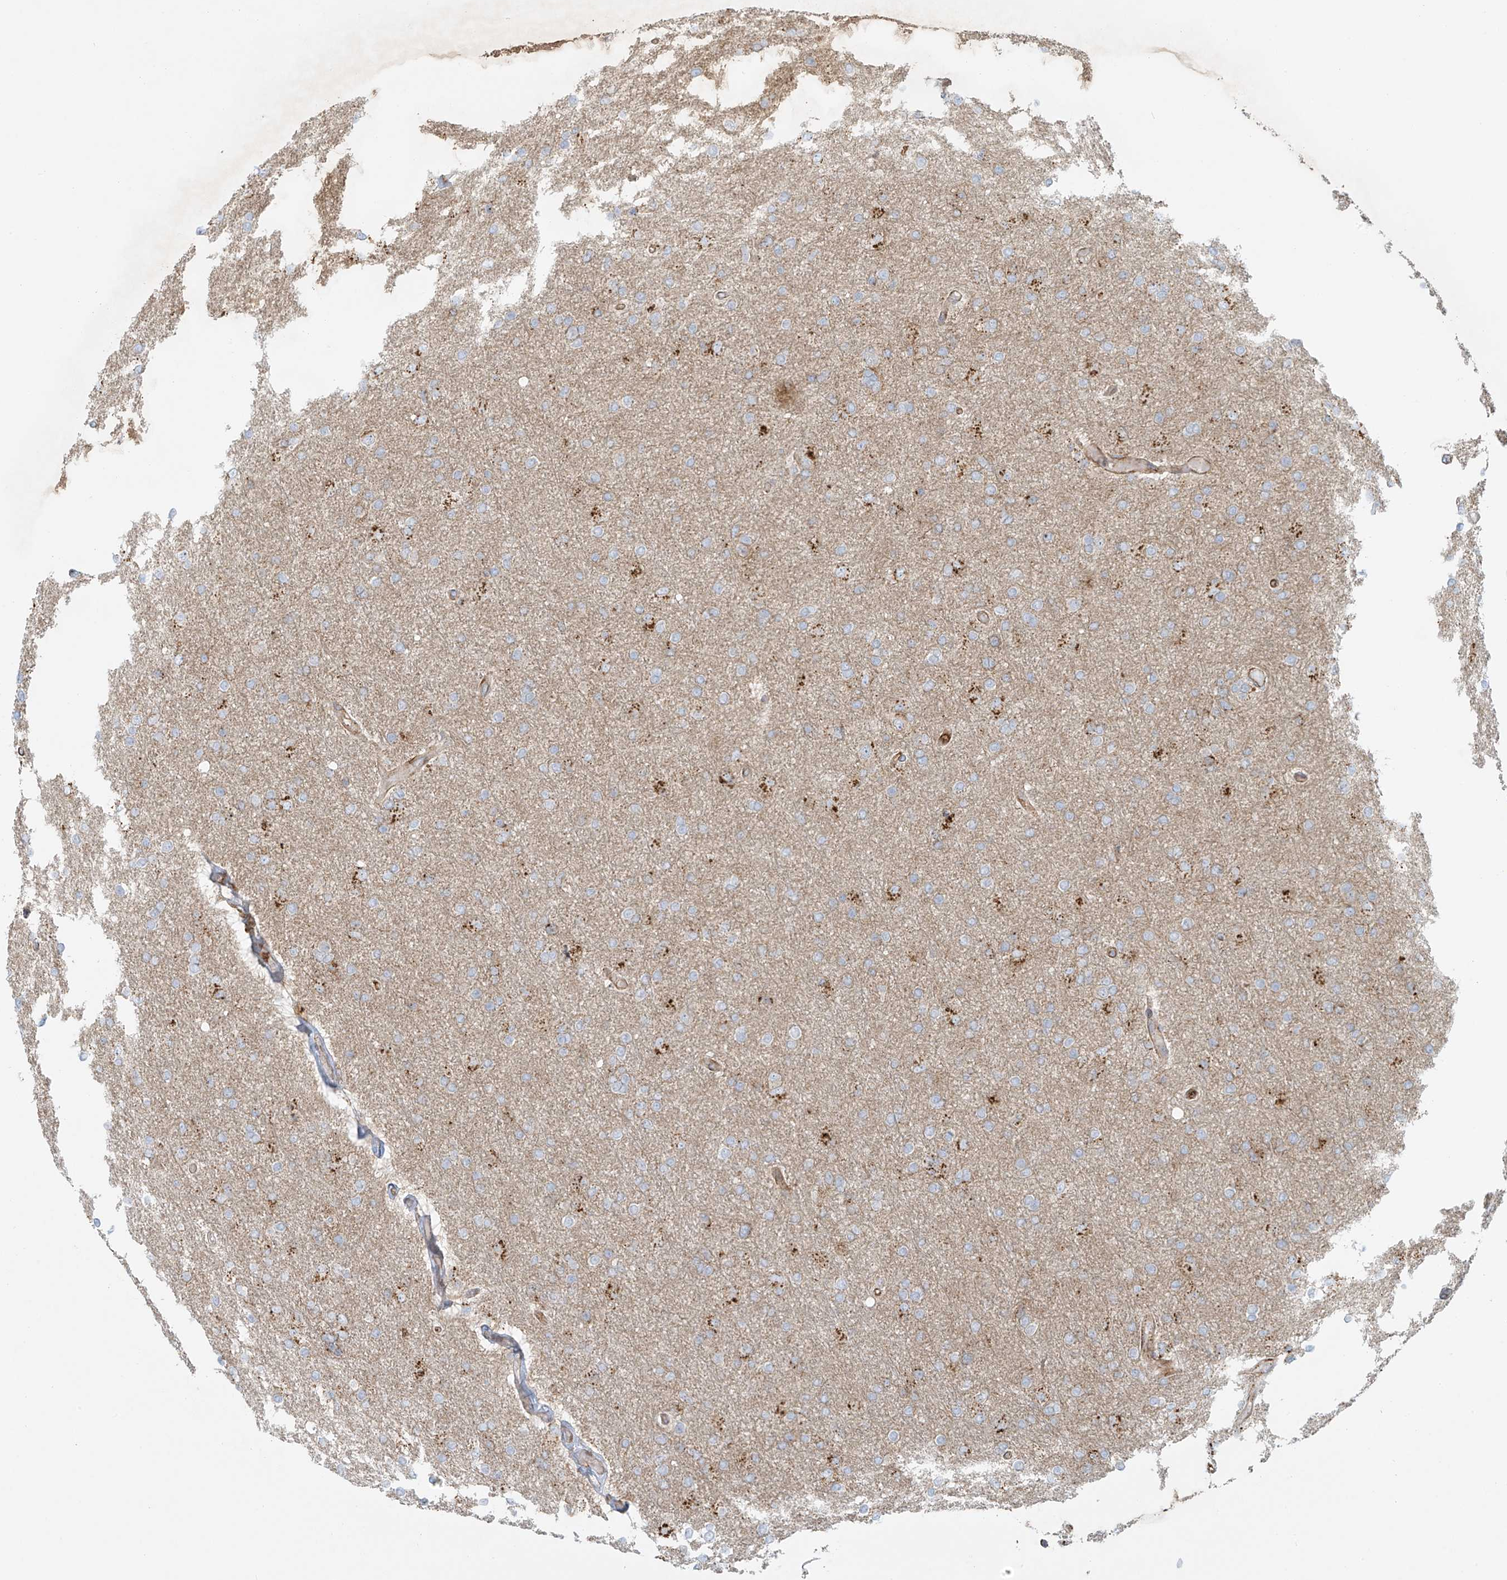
{"staining": {"intensity": "moderate", "quantity": "<25%", "location": "cytoplasmic/membranous"}, "tissue": "glioma", "cell_type": "Tumor cells", "image_type": "cancer", "snomed": [{"axis": "morphology", "description": "Glioma, malignant, High grade"}, {"axis": "topography", "description": "Cerebral cortex"}], "caption": "This image shows immunohistochemistry staining of human glioma, with low moderate cytoplasmic/membranous expression in approximately <25% of tumor cells.", "gene": "LZTS3", "patient": {"sex": "female", "age": 36}}